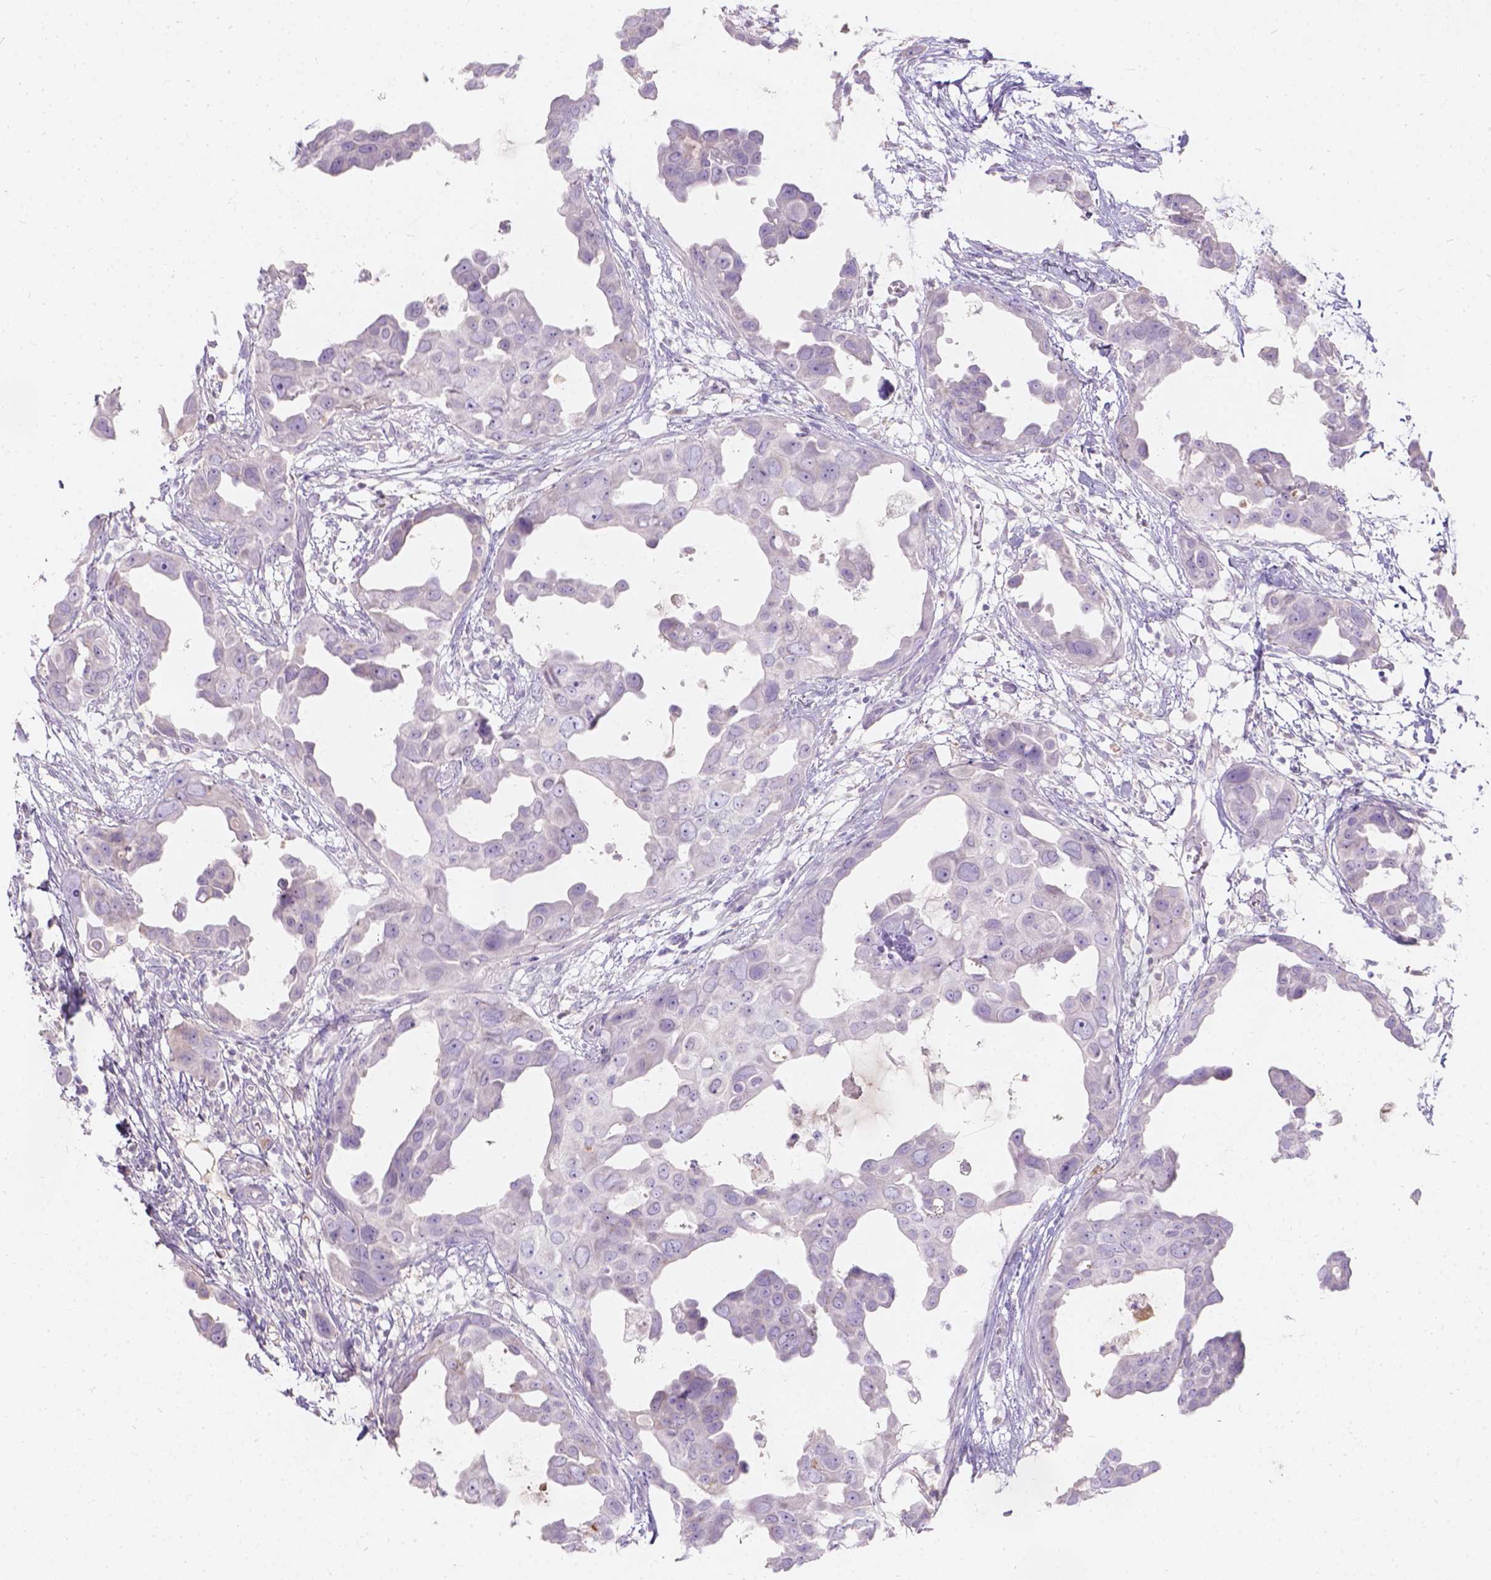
{"staining": {"intensity": "negative", "quantity": "none", "location": "none"}, "tissue": "breast cancer", "cell_type": "Tumor cells", "image_type": "cancer", "snomed": [{"axis": "morphology", "description": "Duct carcinoma"}, {"axis": "topography", "description": "Breast"}], "caption": "High magnification brightfield microscopy of breast cancer stained with DAB (brown) and counterstained with hematoxylin (blue): tumor cells show no significant staining.", "gene": "GAL3ST2", "patient": {"sex": "female", "age": 38}}